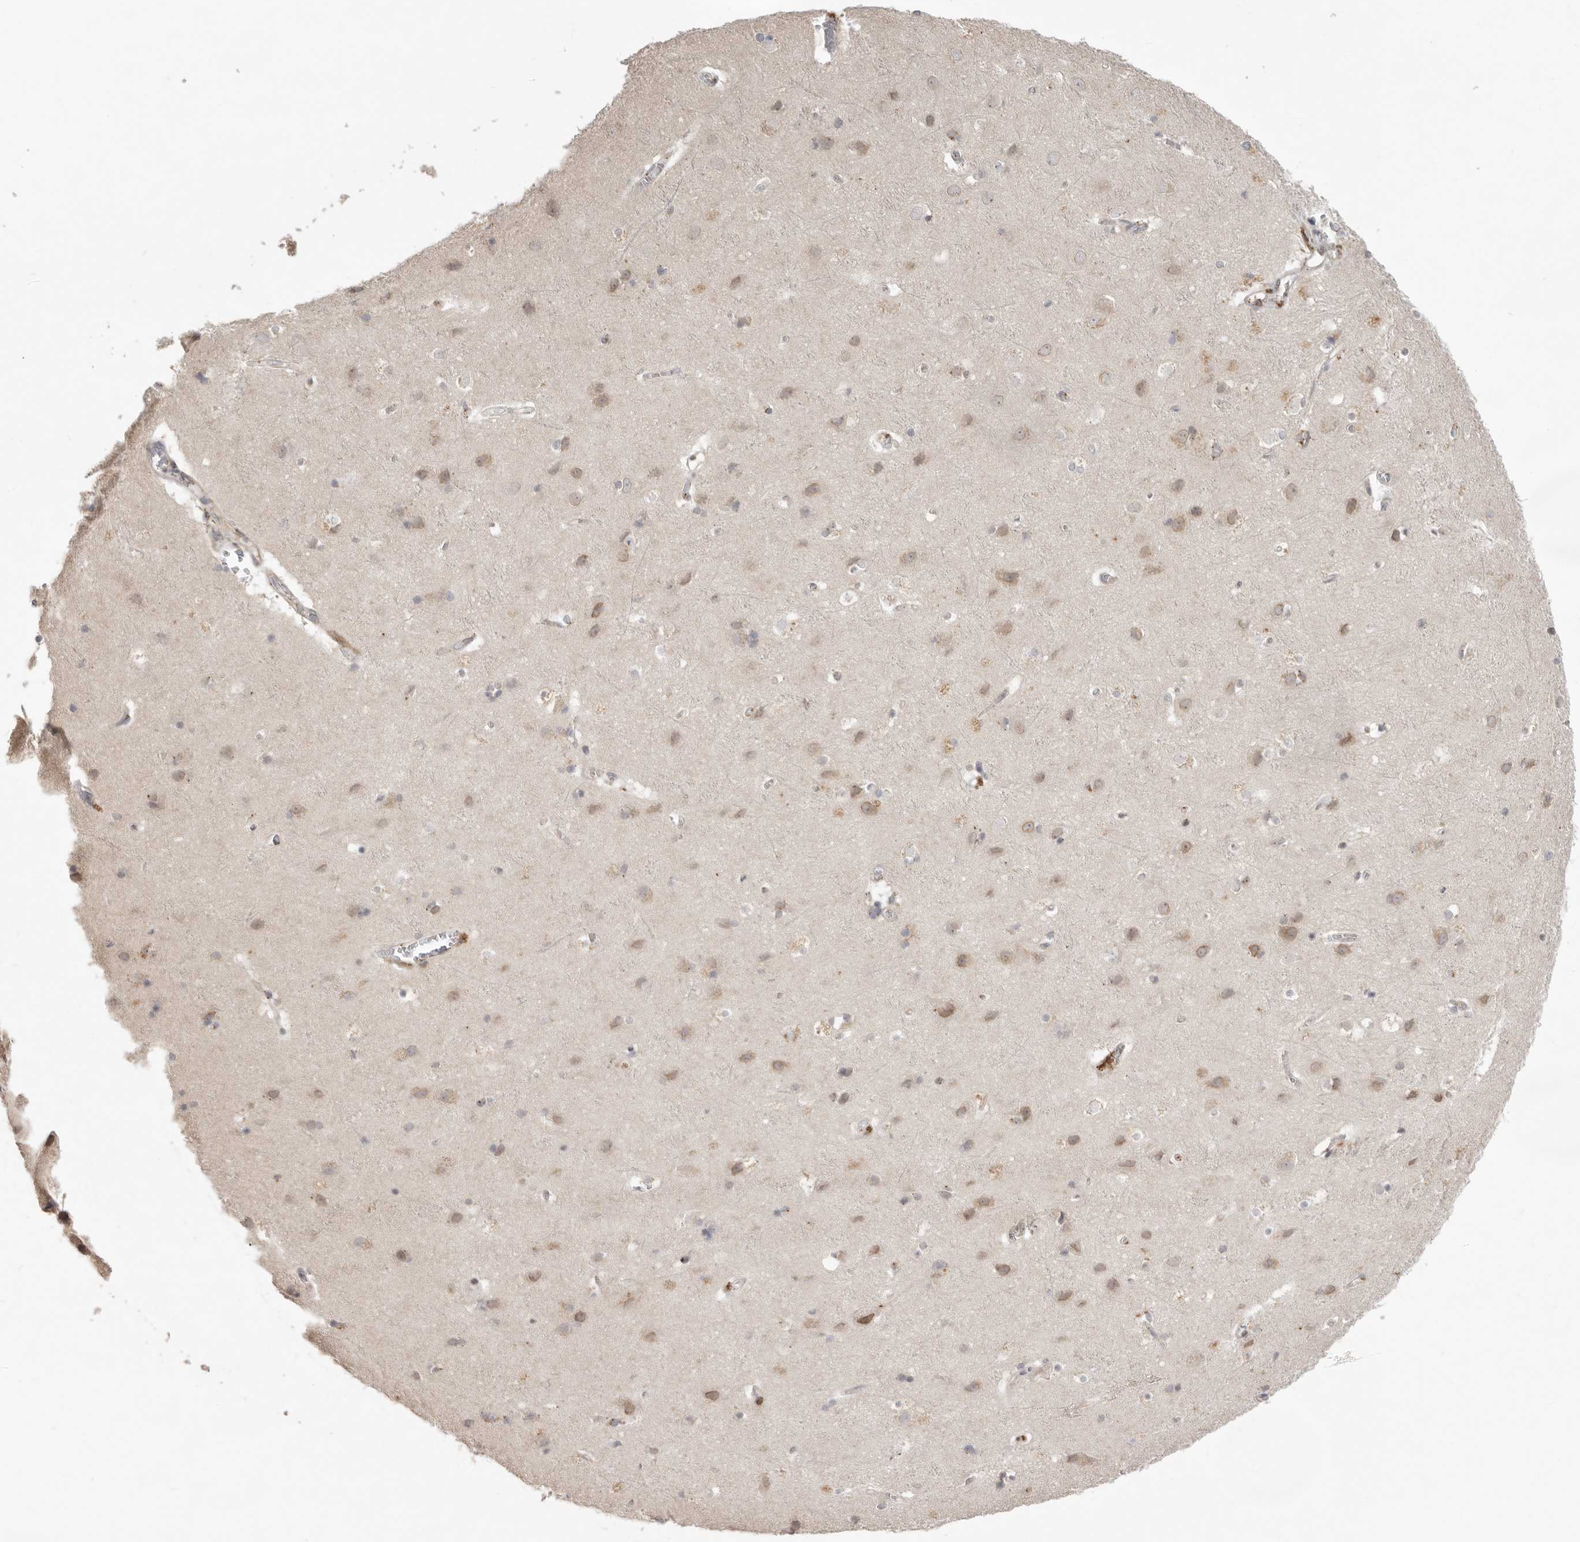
{"staining": {"intensity": "negative", "quantity": "none", "location": "none"}, "tissue": "cerebral cortex", "cell_type": "Endothelial cells", "image_type": "normal", "snomed": [{"axis": "morphology", "description": "Normal tissue, NOS"}, {"axis": "topography", "description": "Cerebral cortex"}], "caption": "Immunohistochemical staining of benign human cerebral cortex reveals no significant staining in endothelial cells. (Brightfield microscopy of DAB immunohistochemistry (IHC) at high magnification).", "gene": "TLR3", "patient": {"sex": "male", "age": 54}}